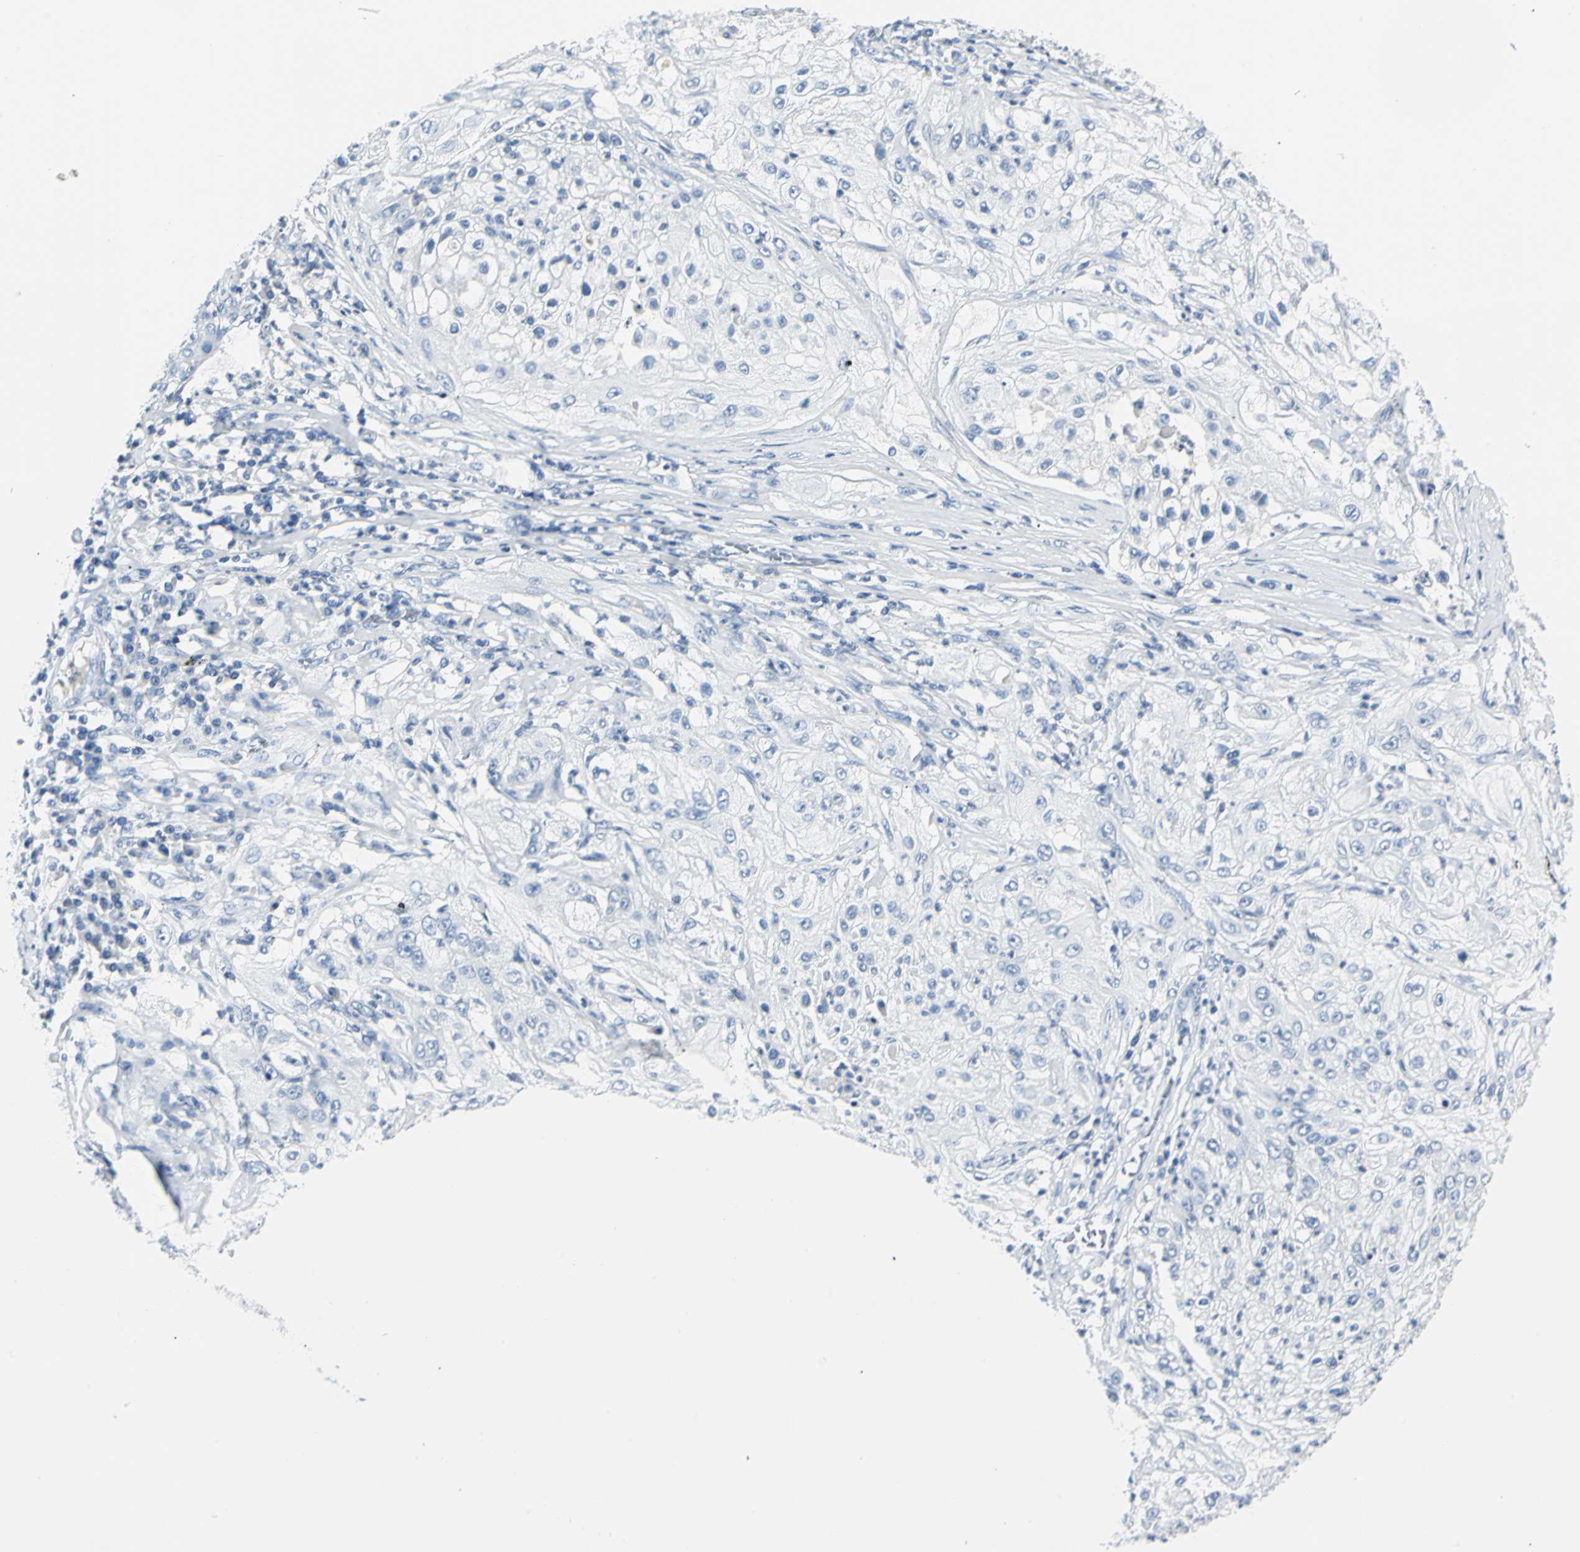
{"staining": {"intensity": "negative", "quantity": "none", "location": "none"}, "tissue": "lung cancer", "cell_type": "Tumor cells", "image_type": "cancer", "snomed": [{"axis": "morphology", "description": "Inflammation, NOS"}, {"axis": "morphology", "description": "Squamous cell carcinoma, NOS"}, {"axis": "topography", "description": "Lymph node"}, {"axis": "topography", "description": "Soft tissue"}, {"axis": "topography", "description": "Lung"}], "caption": "Human lung squamous cell carcinoma stained for a protein using immunohistochemistry shows no expression in tumor cells.", "gene": "RIPOR1", "patient": {"sex": "male", "age": 66}}